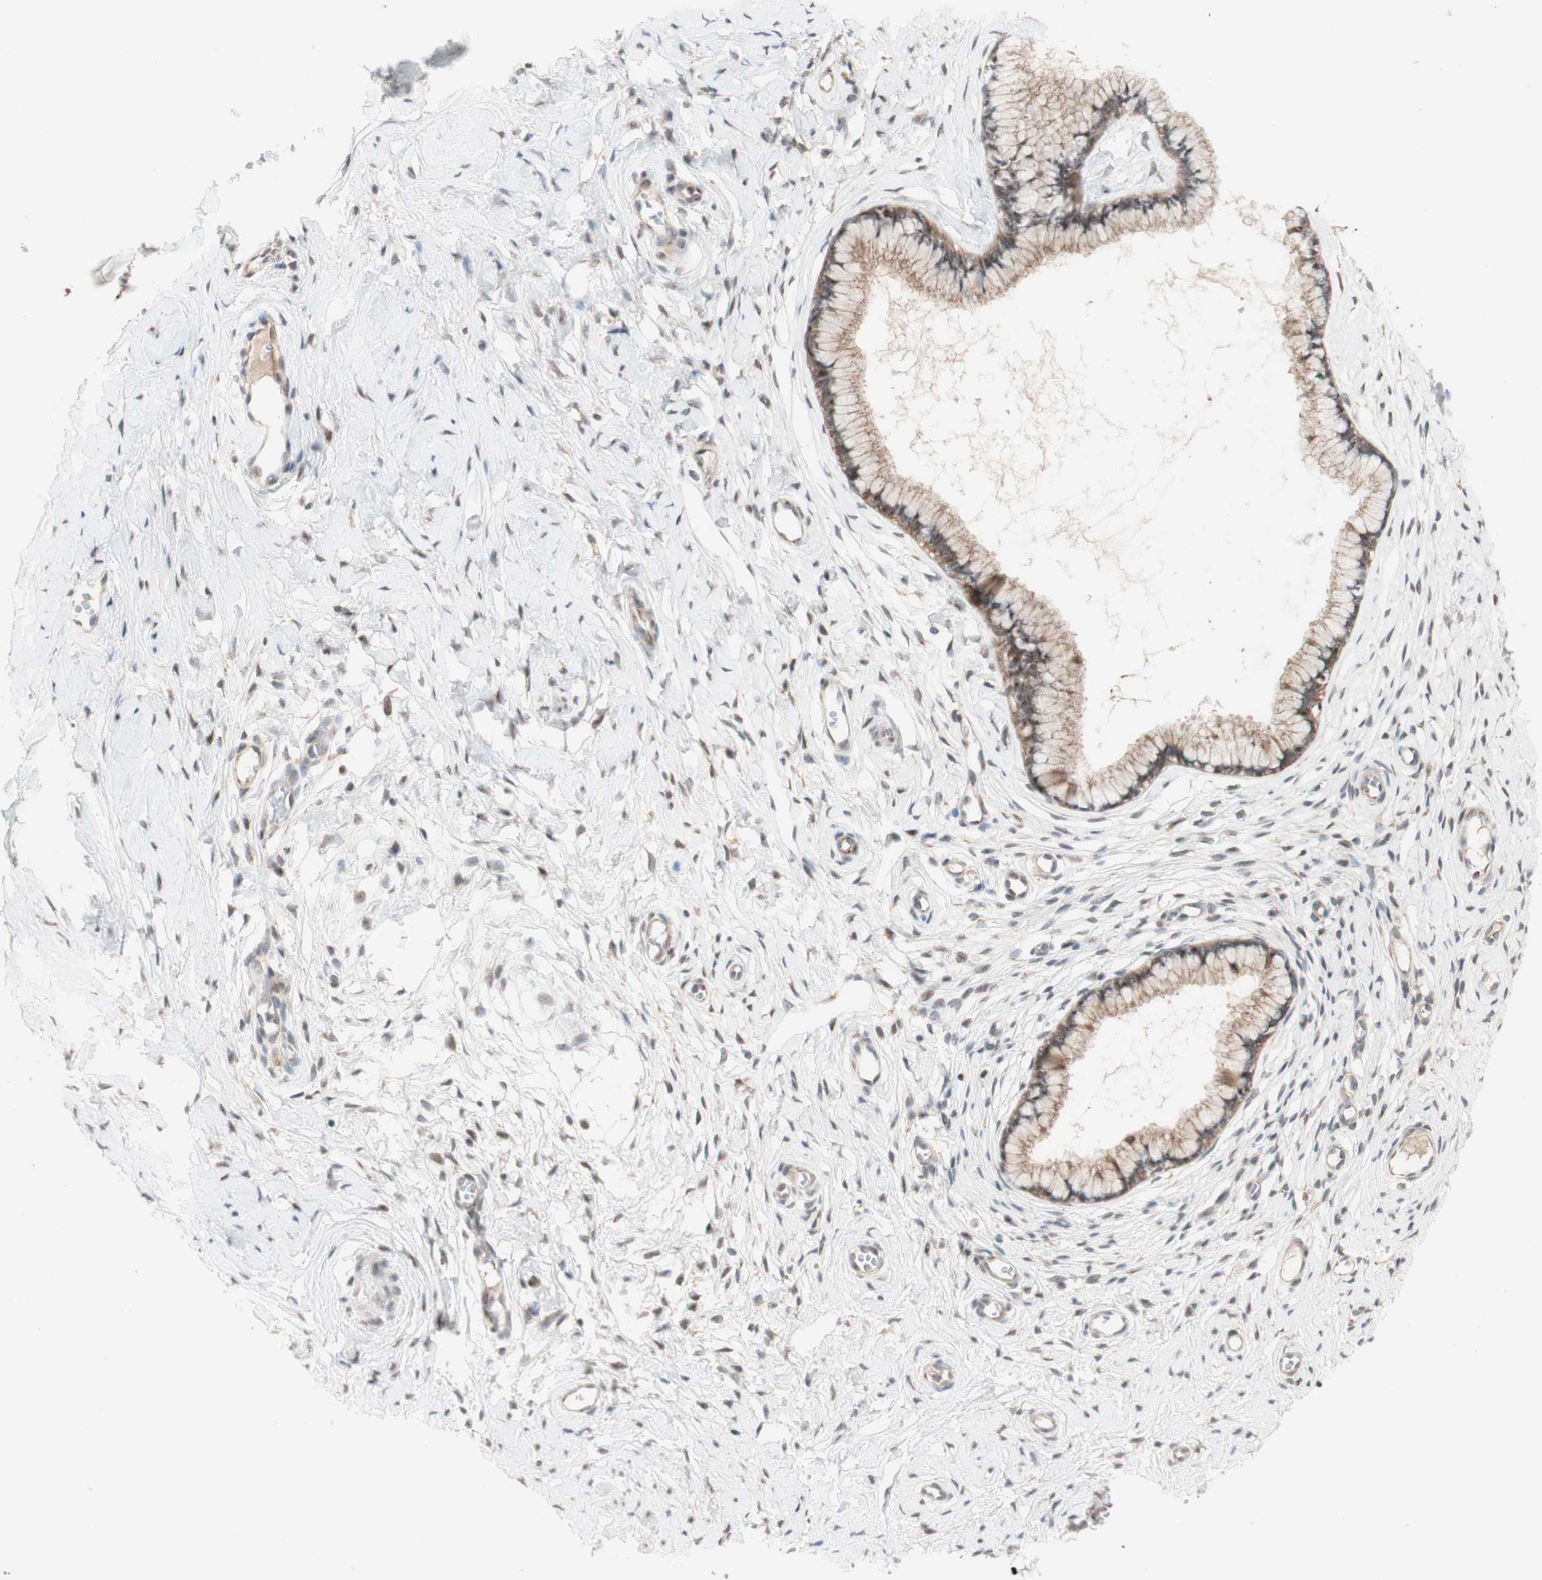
{"staining": {"intensity": "moderate", "quantity": ">75%", "location": "cytoplasmic/membranous"}, "tissue": "cervix", "cell_type": "Glandular cells", "image_type": "normal", "snomed": [{"axis": "morphology", "description": "Normal tissue, NOS"}, {"axis": "topography", "description": "Cervix"}], "caption": "Immunohistochemistry photomicrograph of normal cervix stained for a protein (brown), which exhibits medium levels of moderate cytoplasmic/membranous staining in approximately >75% of glandular cells.", "gene": "CYLD", "patient": {"sex": "female", "age": 65}}